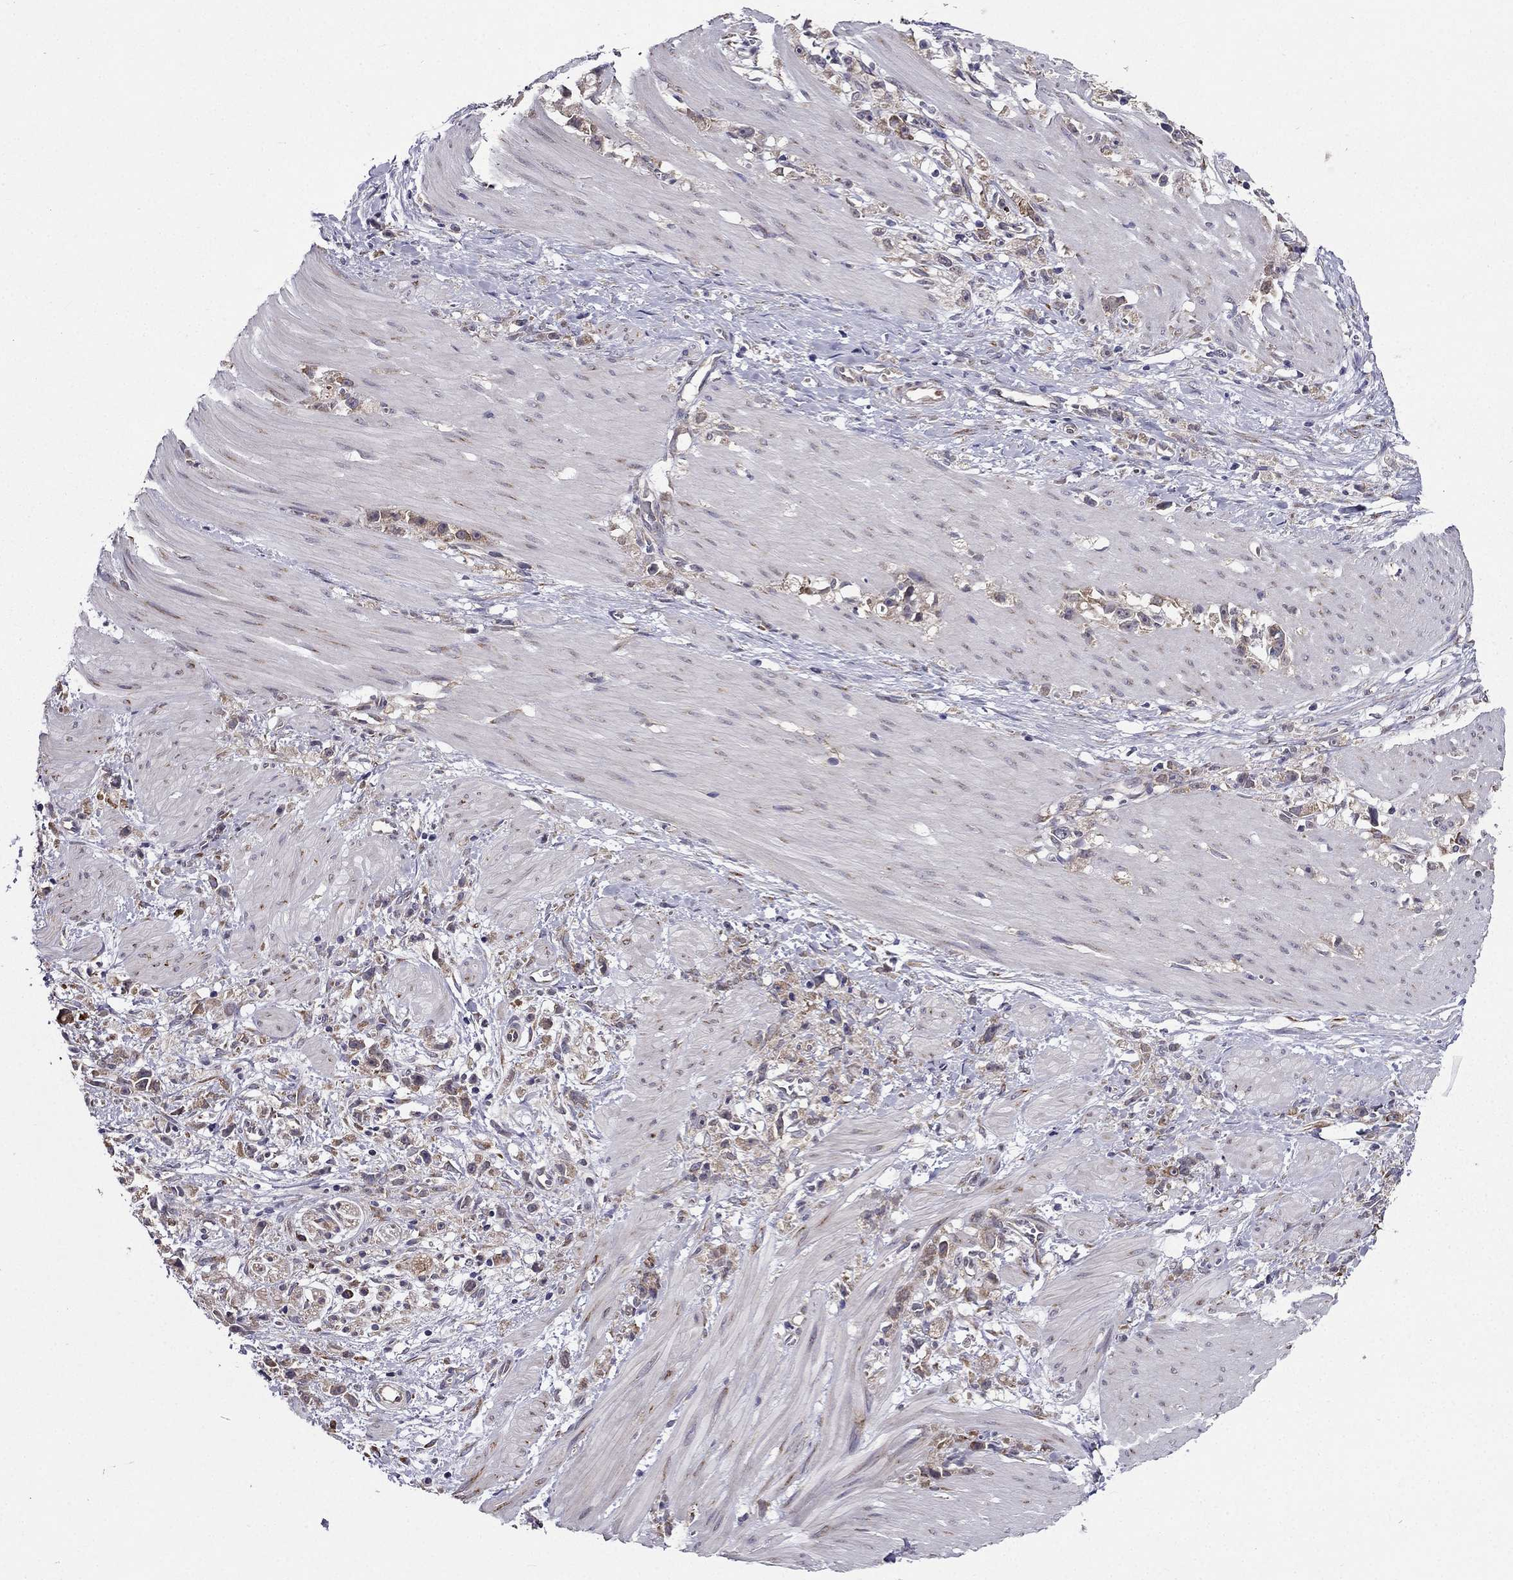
{"staining": {"intensity": "weak", "quantity": "25%-75%", "location": "cytoplasmic/membranous"}, "tissue": "stomach cancer", "cell_type": "Tumor cells", "image_type": "cancer", "snomed": [{"axis": "morphology", "description": "Adenocarcinoma, NOS"}, {"axis": "topography", "description": "Stomach"}], "caption": "The image exhibits a brown stain indicating the presence of a protein in the cytoplasmic/membranous of tumor cells in adenocarcinoma (stomach).", "gene": "ARHGEF28", "patient": {"sex": "female", "age": 59}}